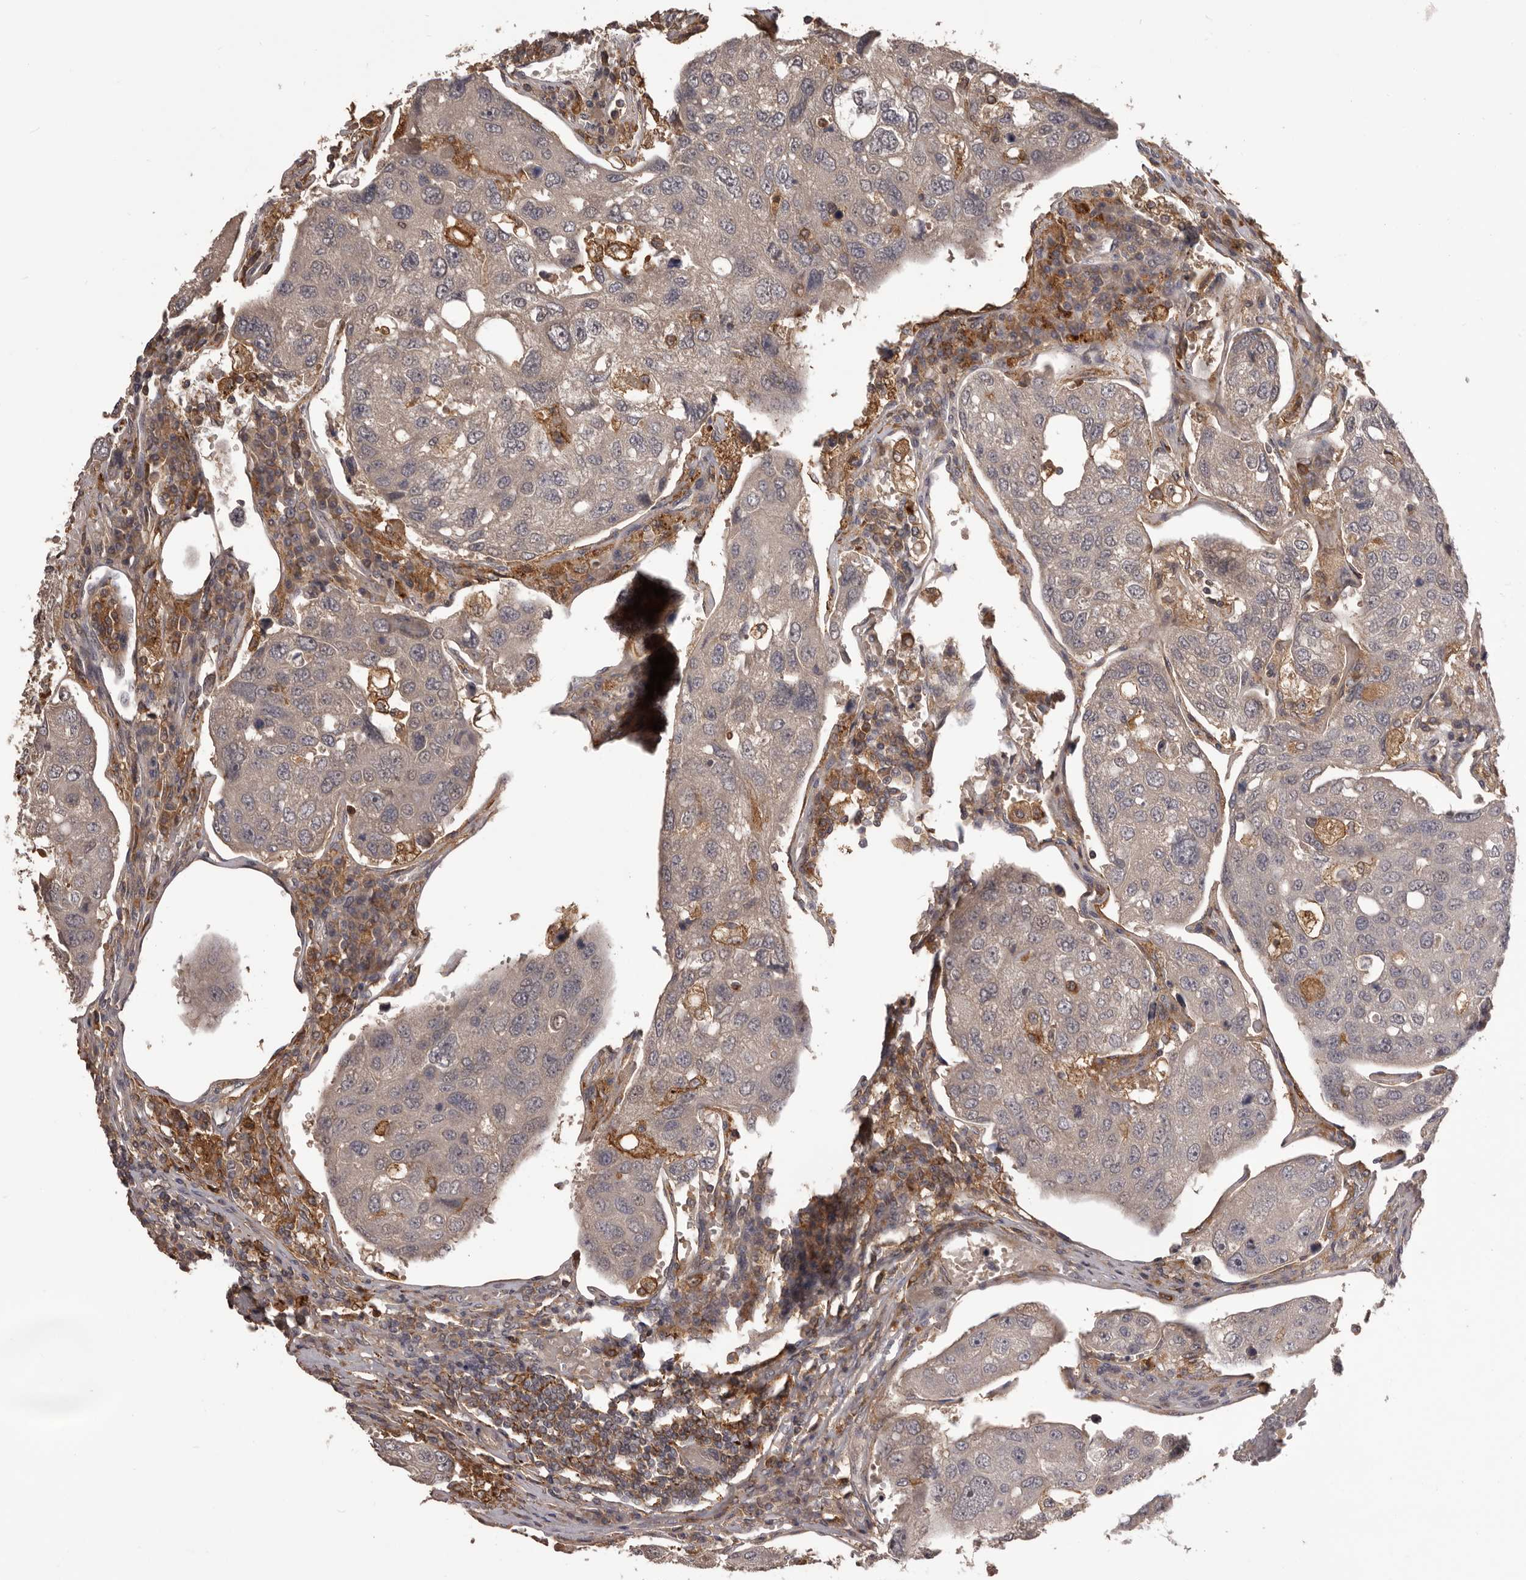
{"staining": {"intensity": "negative", "quantity": "none", "location": "none"}, "tissue": "urothelial cancer", "cell_type": "Tumor cells", "image_type": "cancer", "snomed": [{"axis": "morphology", "description": "Urothelial carcinoma, High grade"}, {"axis": "topography", "description": "Lymph node"}, {"axis": "topography", "description": "Urinary bladder"}], "caption": "Immunohistochemical staining of high-grade urothelial carcinoma demonstrates no significant positivity in tumor cells. (DAB (3,3'-diaminobenzidine) immunohistochemistry (IHC), high magnification).", "gene": "GLIPR2", "patient": {"sex": "male", "age": 51}}